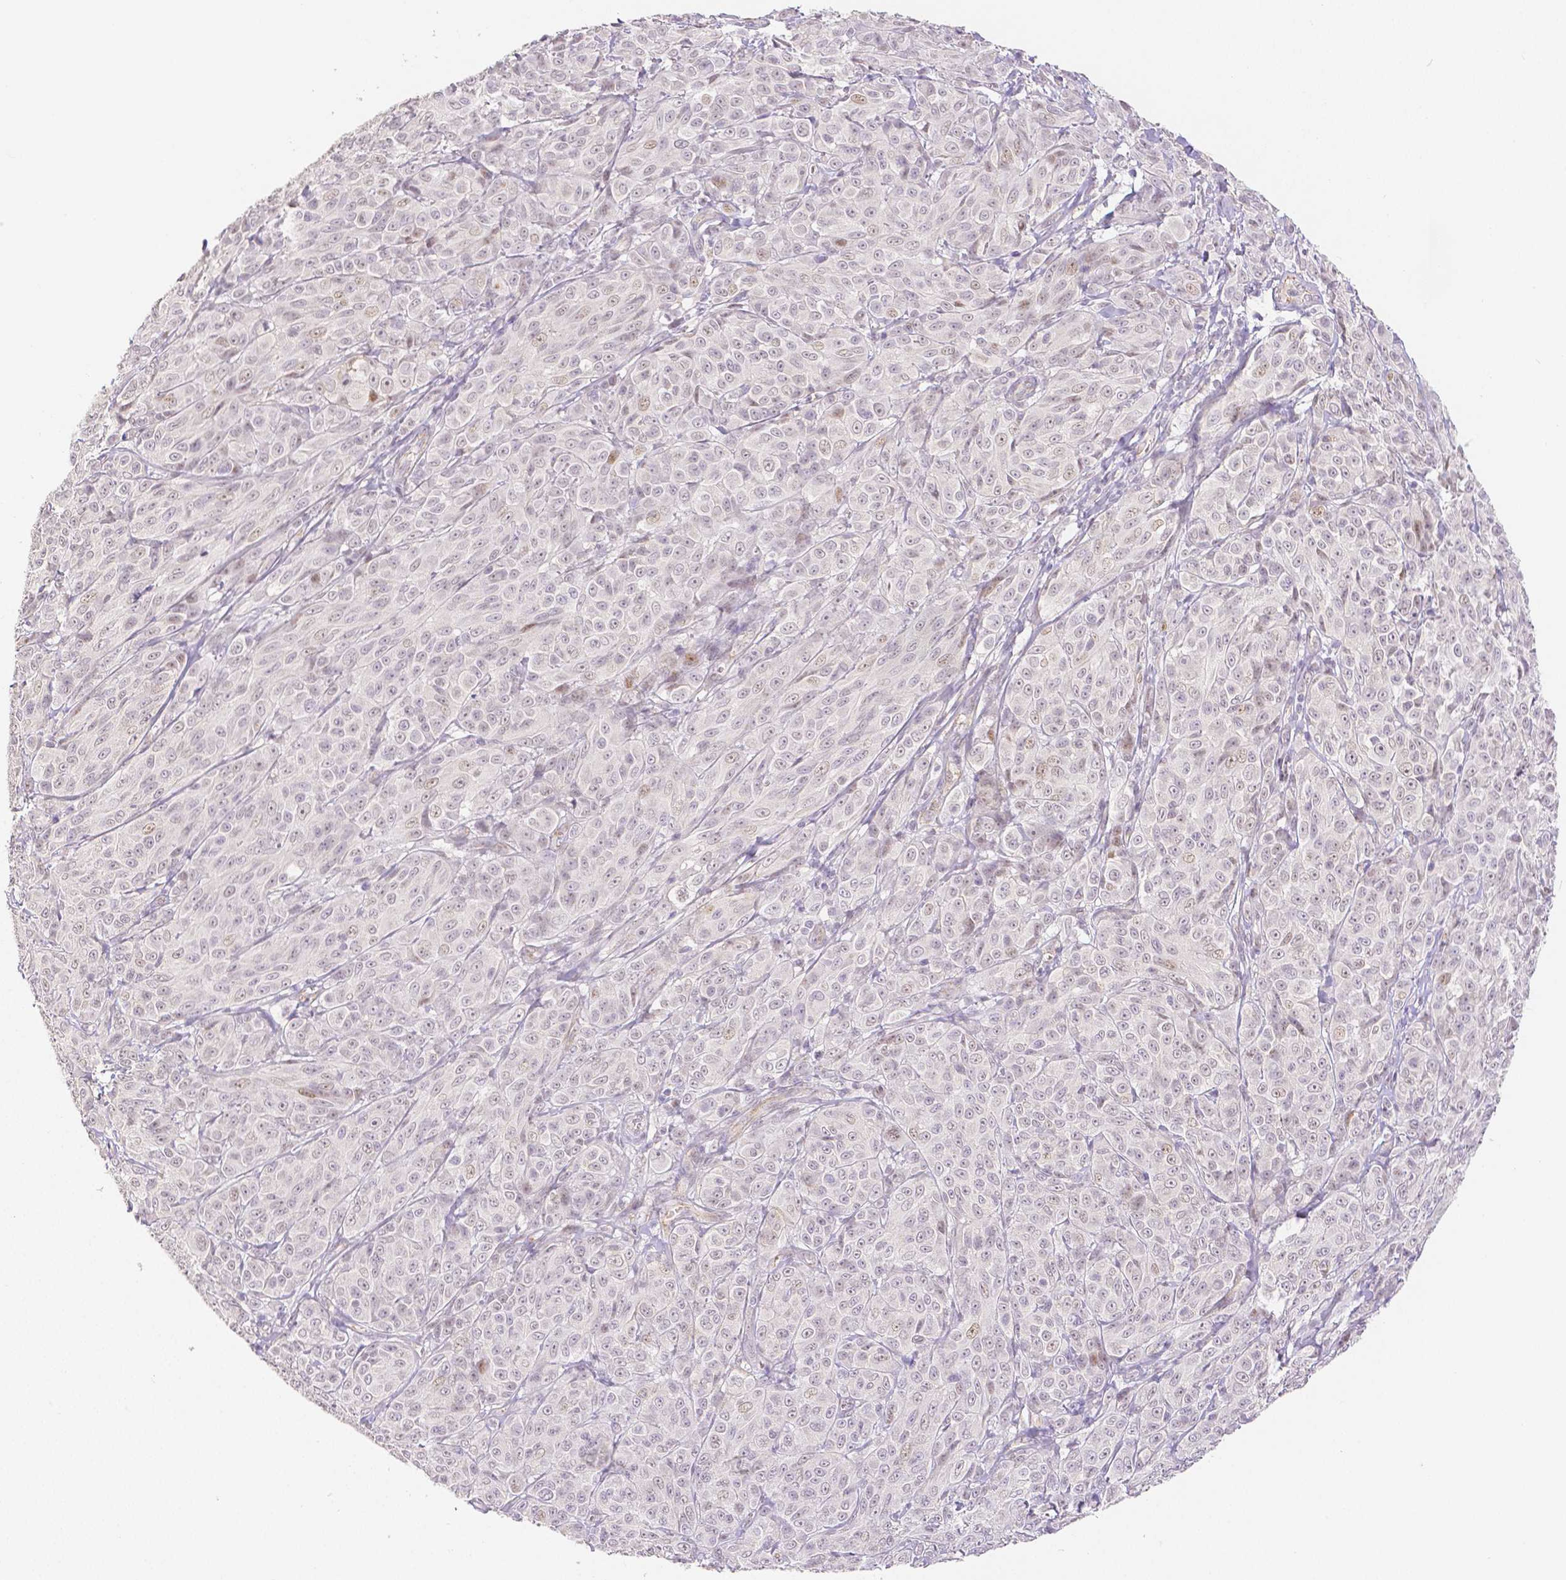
{"staining": {"intensity": "weak", "quantity": "<25%", "location": "nuclear"}, "tissue": "melanoma", "cell_type": "Tumor cells", "image_type": "cancer", "snomed": [{"axis": "morphology", "description": "Malignant melanoma, NOS"}, {"axis": "topography", "description": "Skin"}], "caption": "A histopathology image of melanoma stained for a protein demonstrates no brown staining in tumor cells. Brightfield microscopy of immunohistochemistry stained with DAB (3,3'-diaminobenzidine) (brown) and hematoxylin (blue), captured at high magnification.", "gene": "OCLN", "patient": {"sex": "male", "age": 89}}